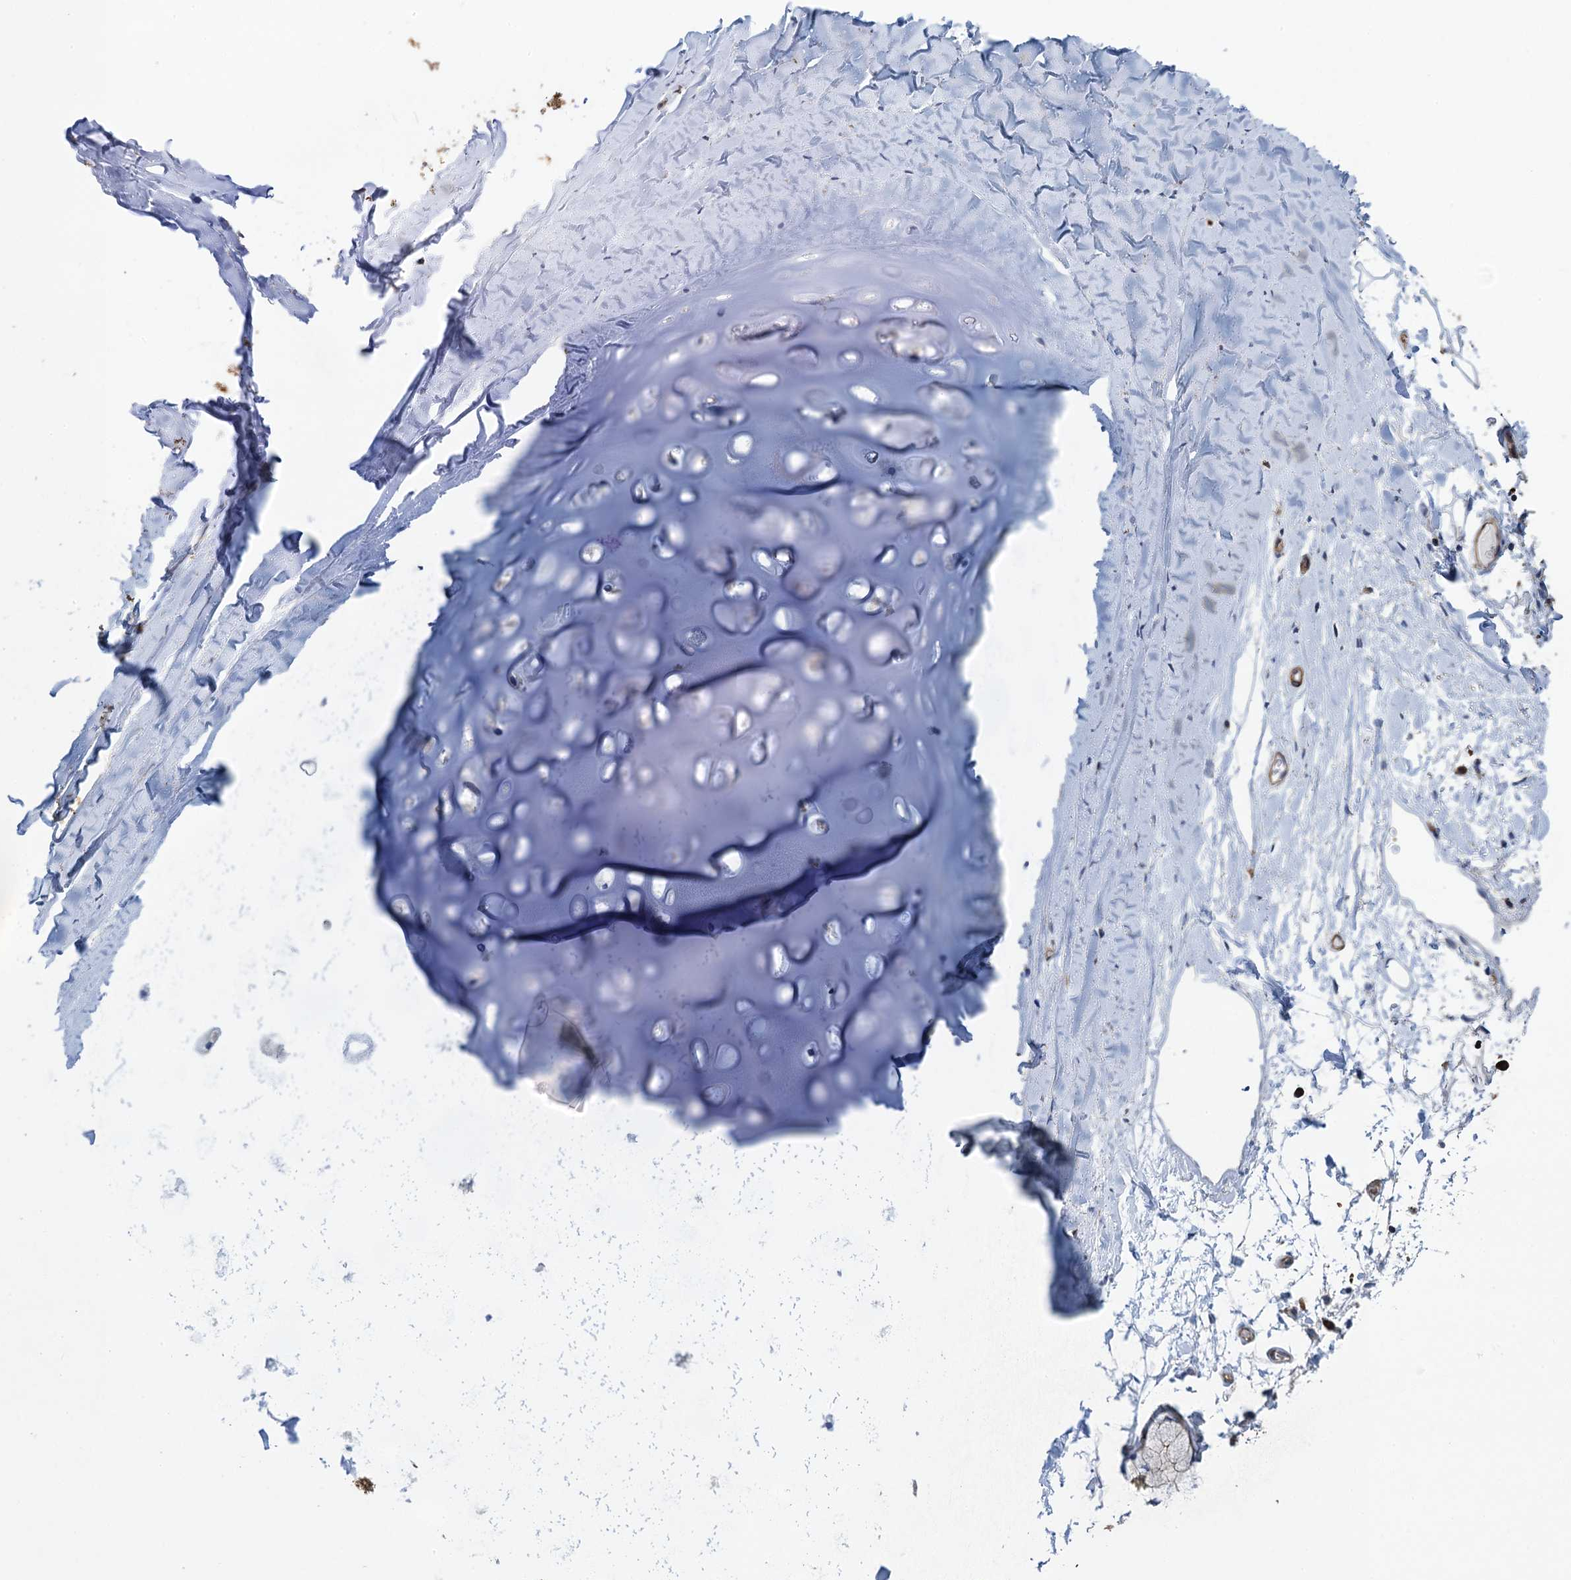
{"staining": {"intensity": "negative", "quantity": "none", "location": "none"}, "tissue": "adipose tissue", "cell_type": "Adipocytes", "image_type": "normal", "snomed": [{"axis": "morphology", "description": "Normal tissue, NOS"}, {"axis": "topography", "description": "Lymph node"}, {"axis": "topography", "description": "Bronchus"}], "caption": "The immunohistochemistry (IHC) image has no significant expression in adipocytes of adipose tissue. (DAB immunohistochemistry (IHC), high magnification).", "gene": "PROSER2", "patient": {"sex": "male", "age": 63}}